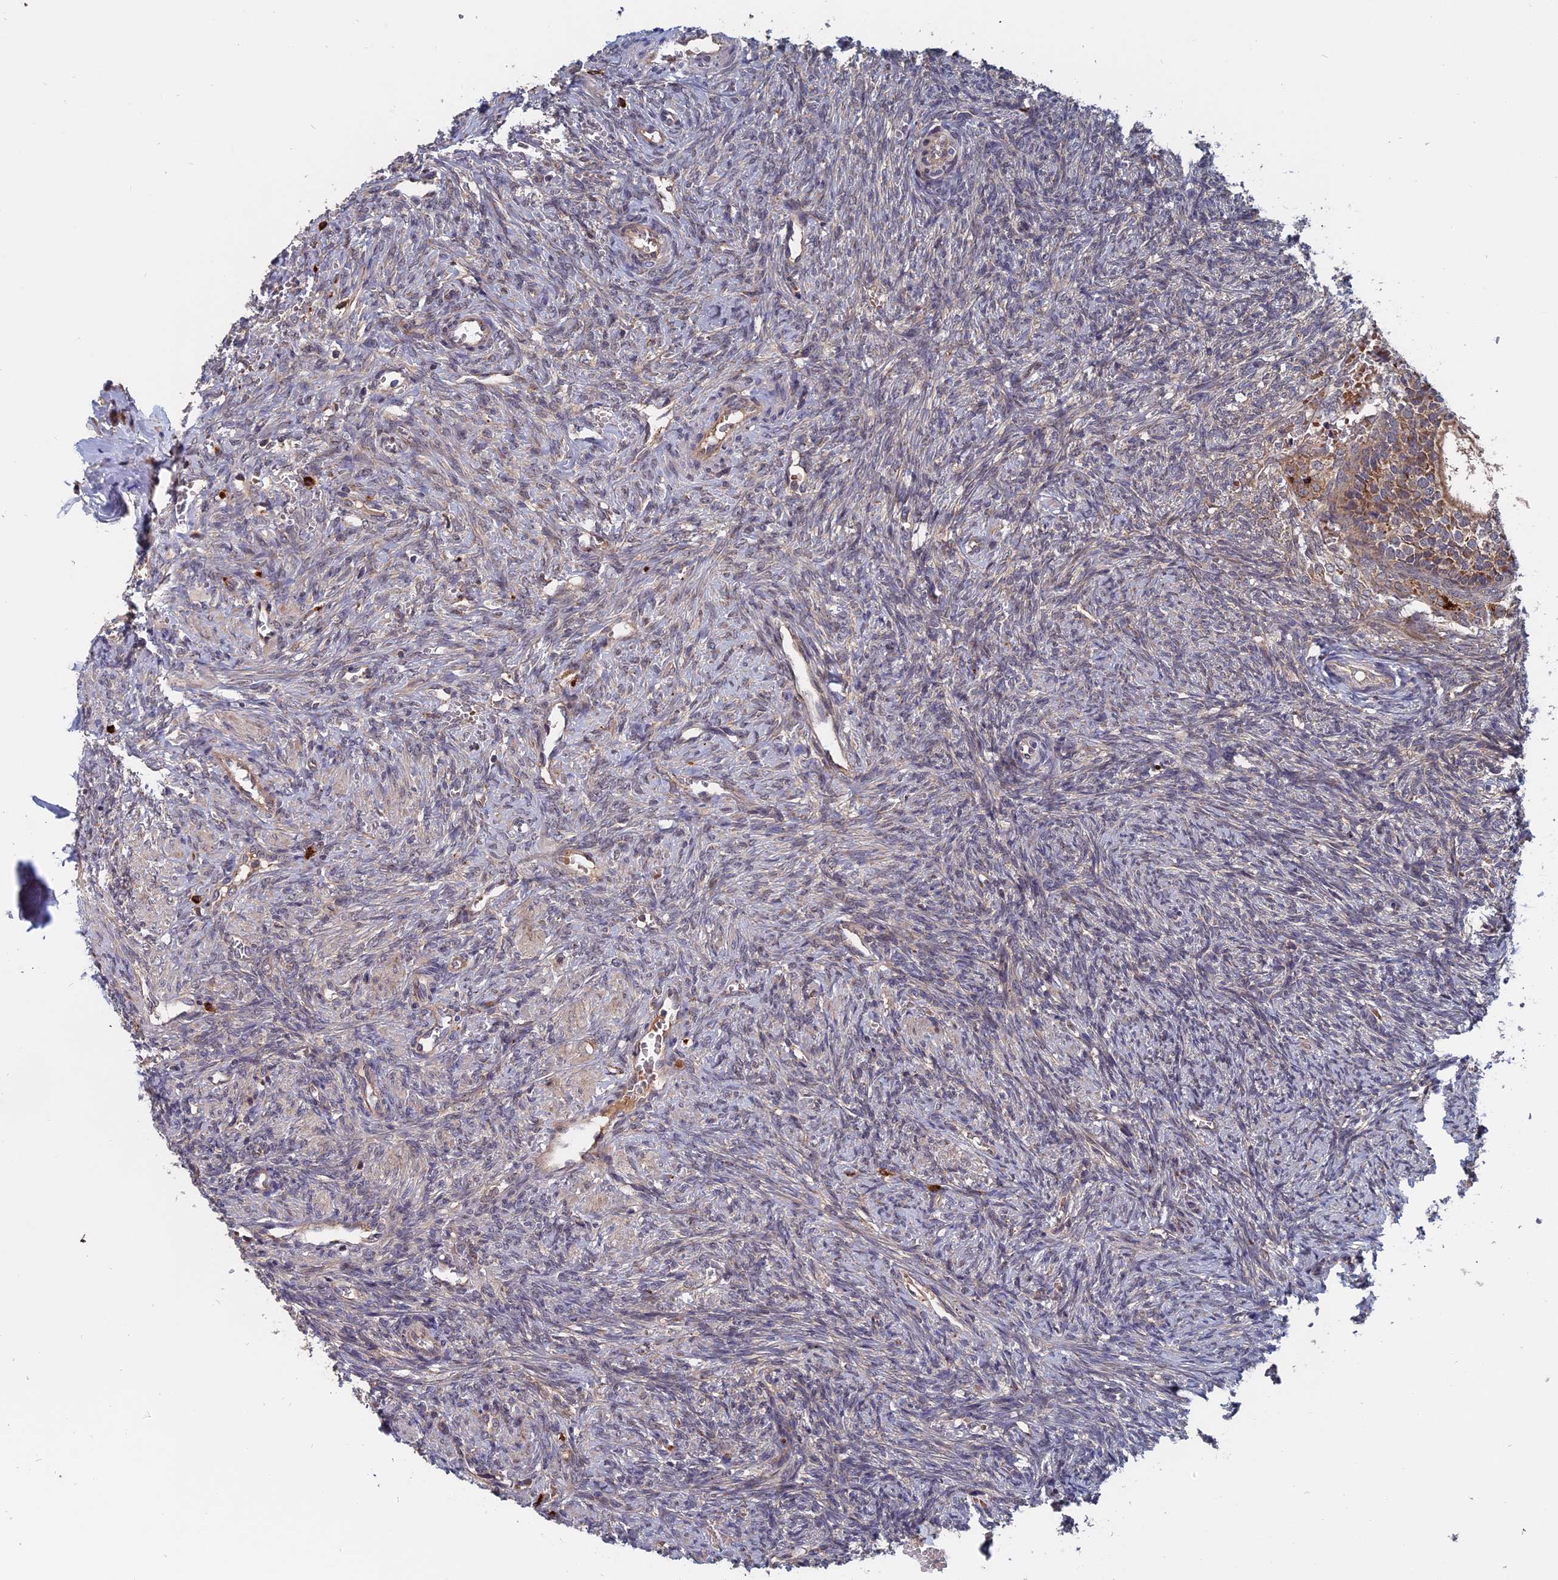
{"staining": {"intensity": "weak", "quantity": ">75%", "location": "cytoplasmic/membranous"}, "tissue": "ovary", "cell_type": "Follicle cells", "image_type": "normal", "snomed": [{"axis": "morphology", "description": "Normal tissue, NOS"}, {"axis": "topography", "description": "Ovary"}], "caption": "An image of human ovary stained for a protein reveals weak cytoplasmic/membranous brown staining in follicle cells. (Brightfield microscopy of DAB IHC at high magnification).", "gene": "TRAPPC2L", "patient": {"sex": "female", "age": 41}}